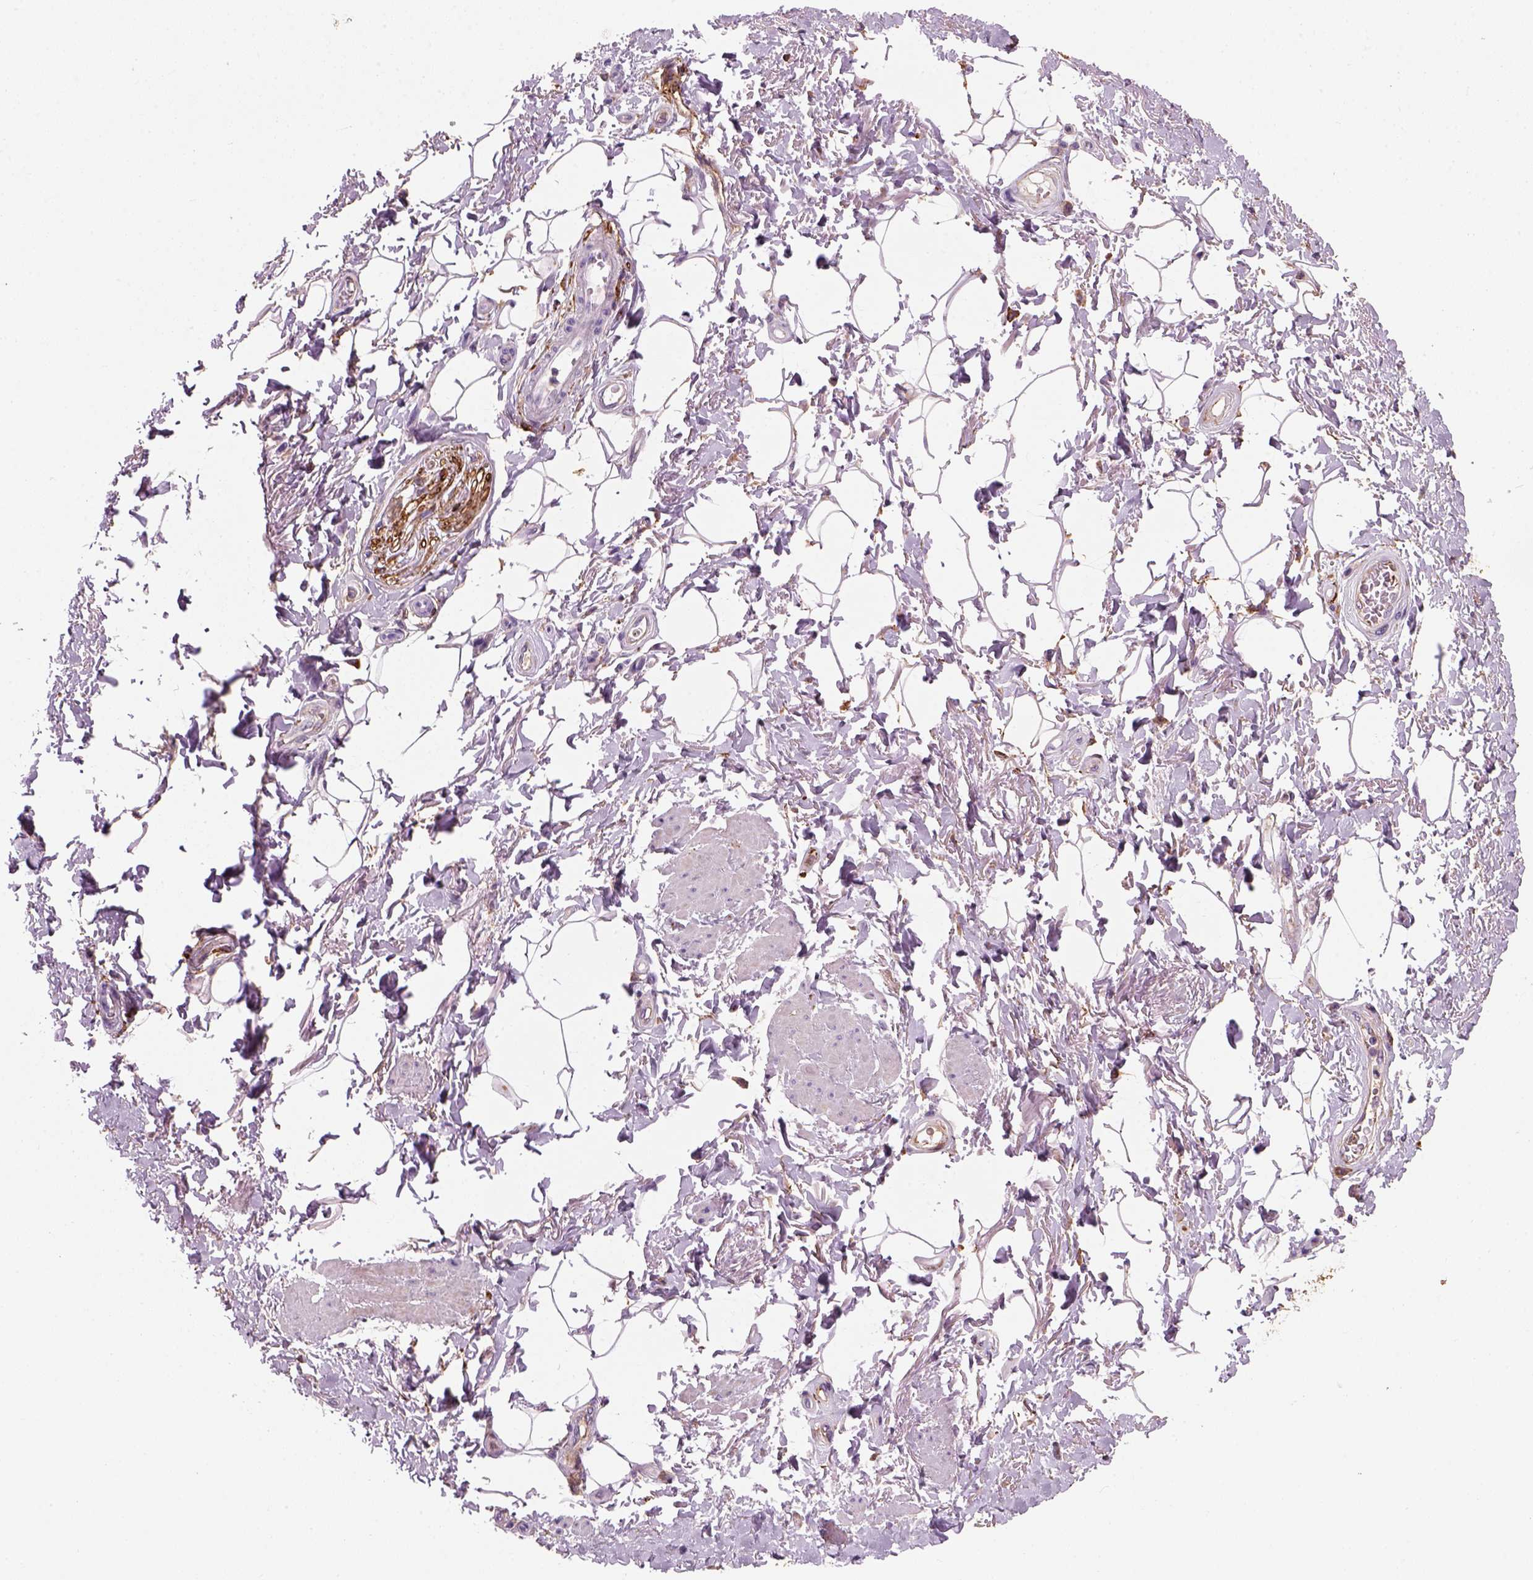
{"staining": {"intensity": "negative", "quantity": "none", "location": "none"}, "tissue": "adipose tissue", "cell_type": "Adipocytes", "image_type": "normal", "snomed": [{"axis": "morphology", "description": "Normal tissue, NOS"}, {"axis": "topography", "description": "Peripheral nerve tissue"}], "caption": "This micrograph is of unremarkable adipose tissue stained with immunohistochemistry (IHC) to label a protein in brown with the nuclei are counter-stained blue. There is no staining in adipocytes. (DAB (3,3'-diaminobenzidine) IHC, high magnification).", "gene": "MARCKS", "patient": {"sex": "male", "age": 51}}